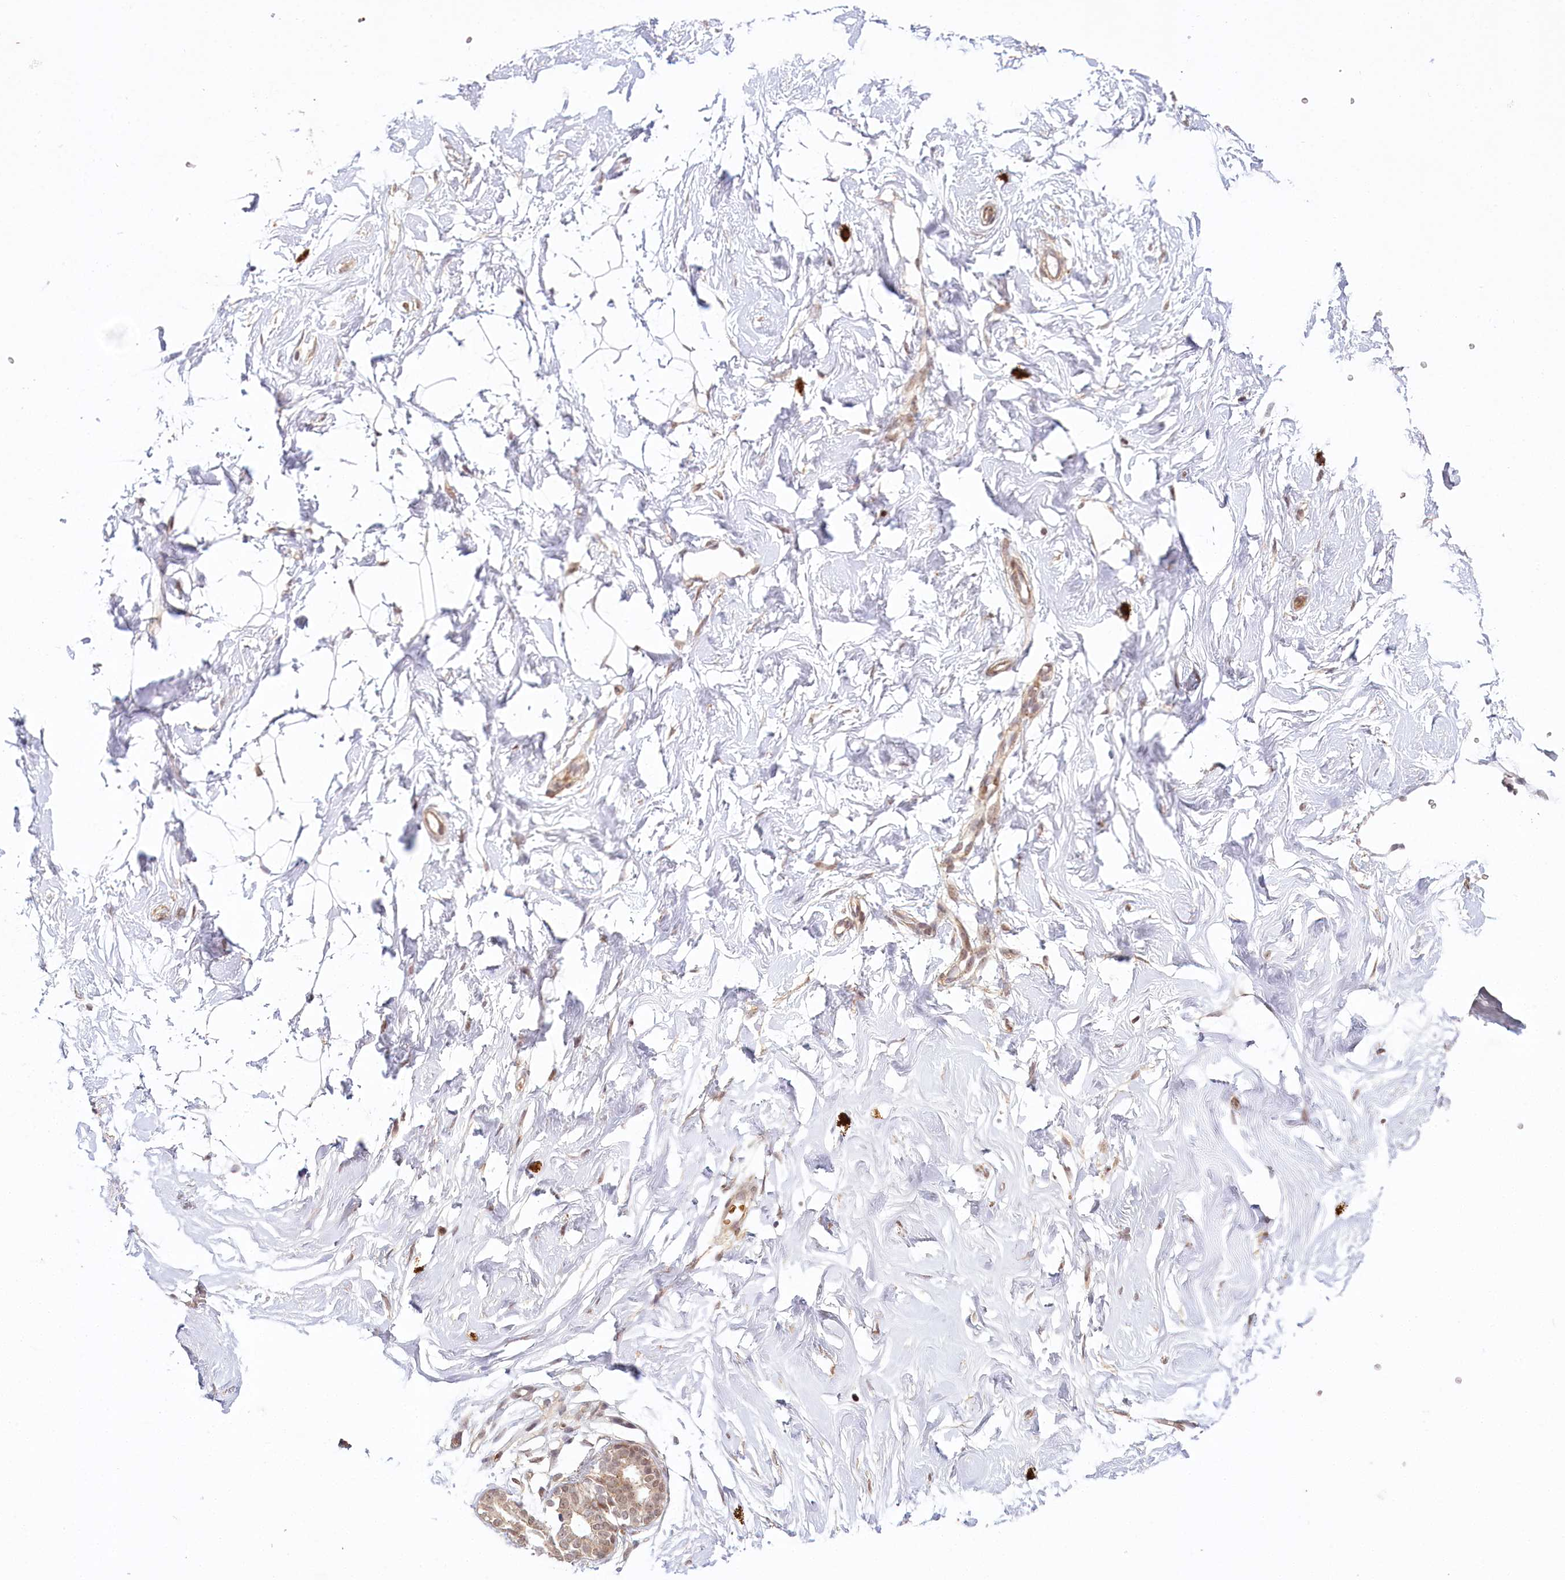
{"staining": {"intensity": "negative", "quantity": "none", "location": "none"}, "tissue": "breast", "cell_type": "Adipocytes", "image_type": "normal", "snomed": [{"axis": "morphology", "description": "Normal tissue, NOS"}, {"axis": "morphology", "description": "Adenoma, NOS"}, {"axis": "topography", "description": "Breast"}], "caption": "Adipocytes show no significant staining in benign breast.", "gene": "TUBGCP2", "patient": {"sex": "female", "age": 23}}